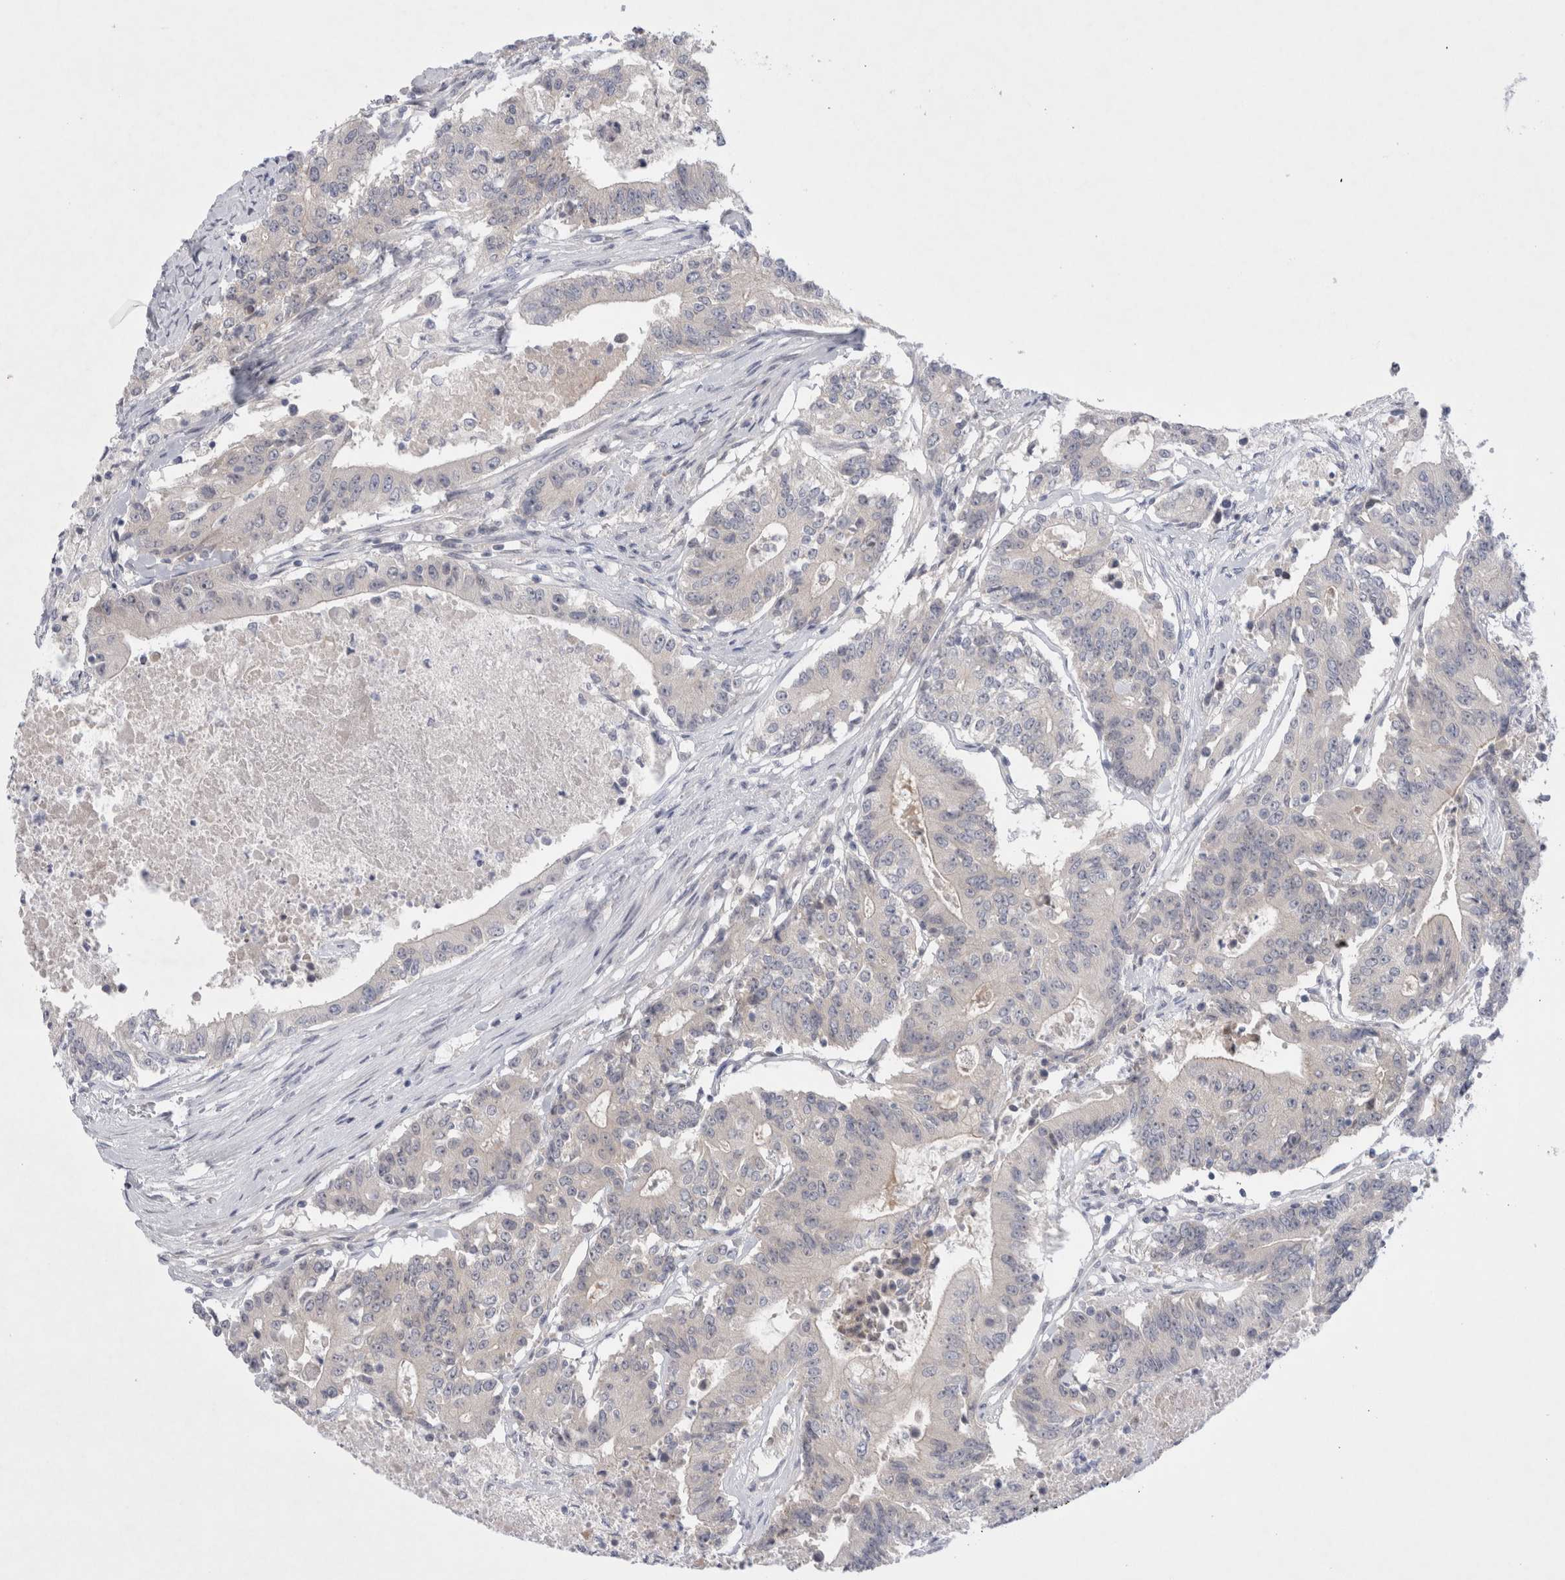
{"staining": {"intensity": "negative", "quantity": "none", "location": "none"}, "tissue": "colorectal cancer", "cell_type": "Tumor cells", "image_type": "cancer", "snomed": [{"axis": "morphology", "description": "Adenocarcinoma, NOS"}, {"axis": "topography", "description": "Colon"}], "caption": "IHC micrograph of neoplastic tissue: colorectal adenocarcinoma stained with DAB (3,3'-diaminobenzidine) displays no significant protein staining in tumor cells.", "gene": "RBM12B", "patient": {"sex": "female", "age": 77}}